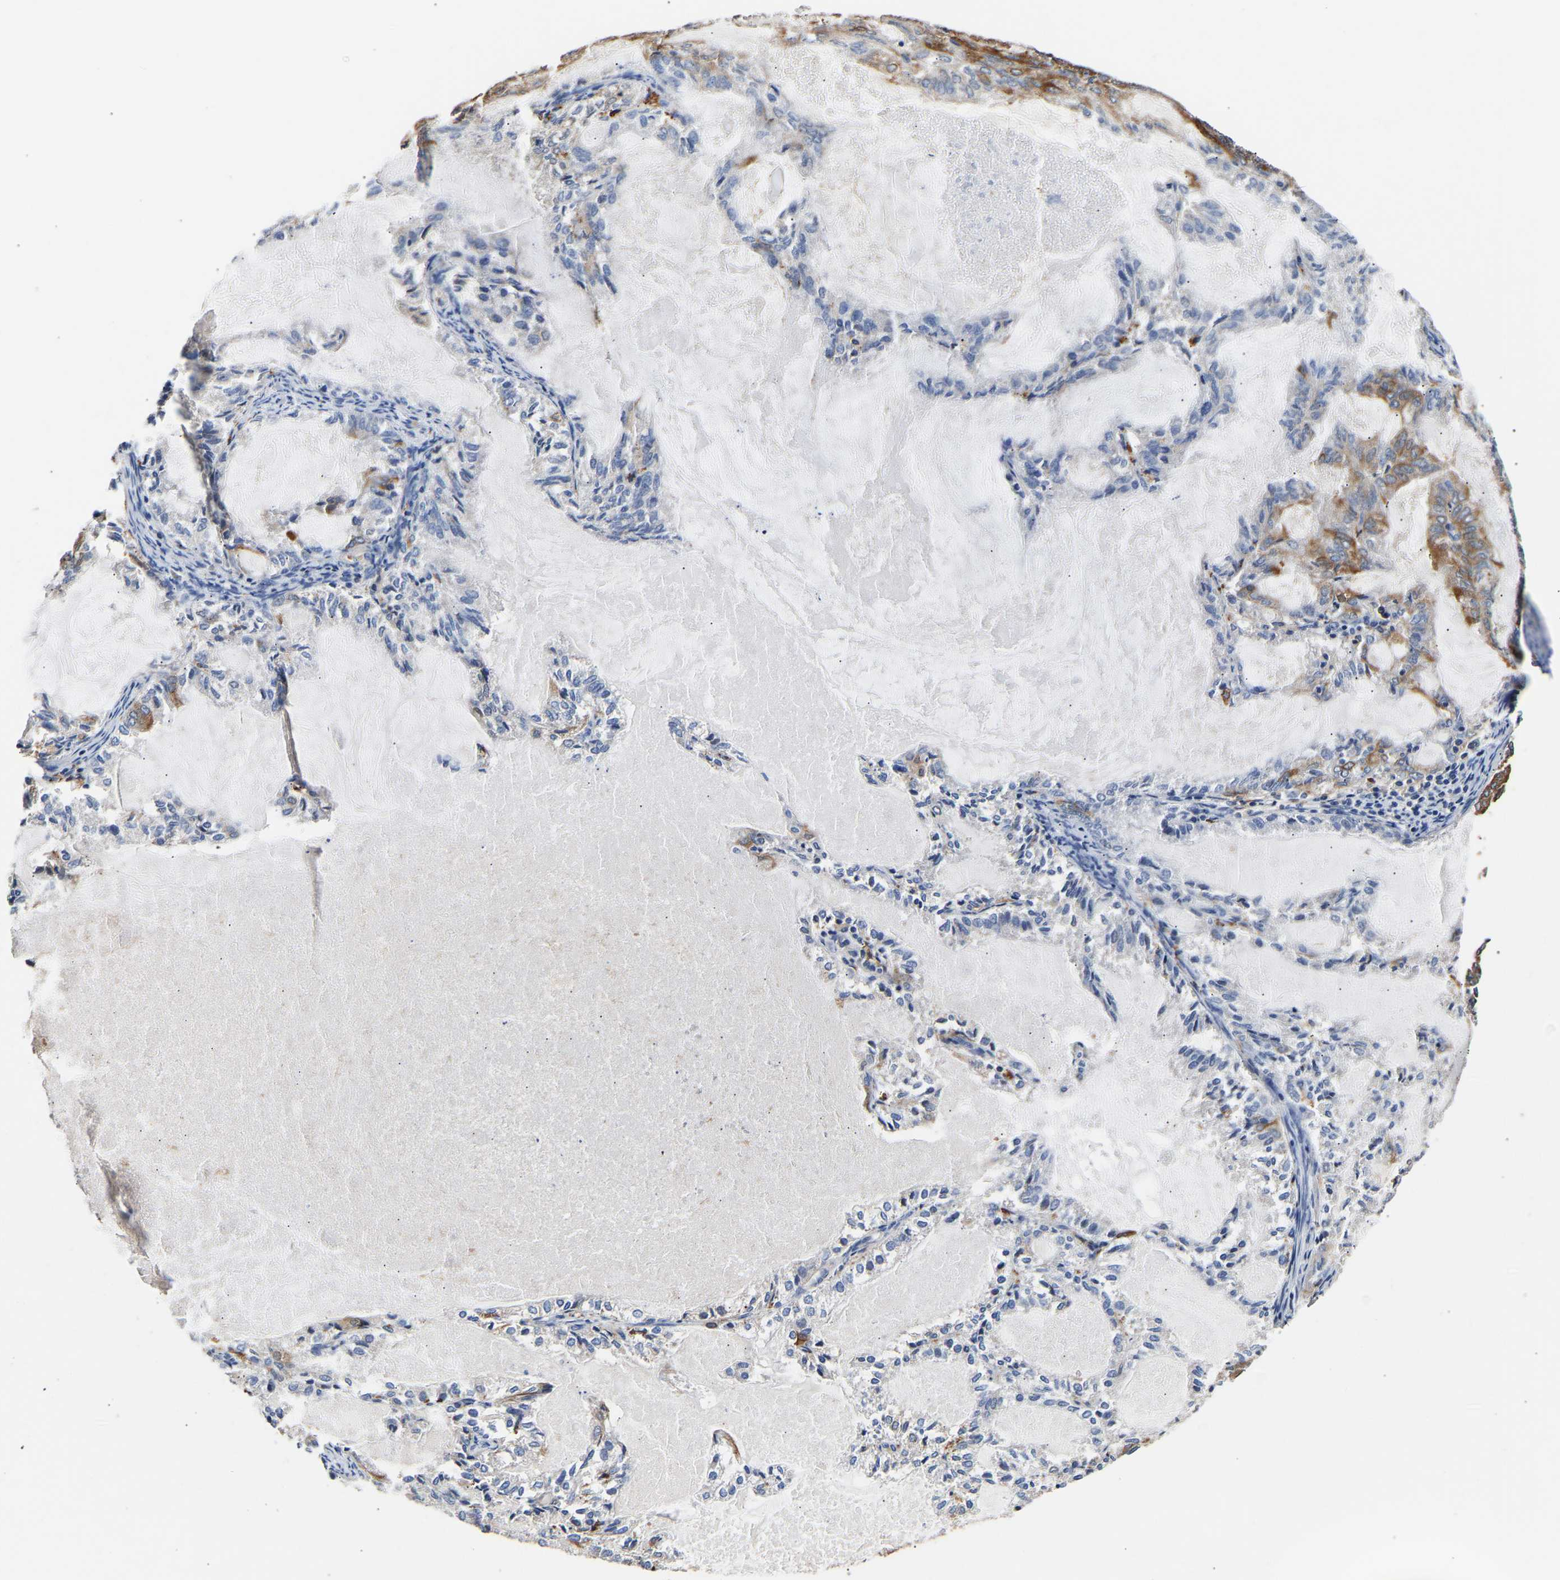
{"staining": {"intensity": "moderate", "quantity": "25%-75%", "location": "cytoplasmic/membranous"}, "tissue": "endometrial cancer", "cell_type": "Tumor cells", "image_type": "cancer", "snomed": [{"axis": "morphology", "description": "Adenocarcinoma, NOS"}, {"axis": "topography", "description": "Endometrium"}], "caption": "The histopathology image exhibits a brown stain indicating the presence of a protein in the cytoplasmic/membranous of tumor cells in endometrial cancer (adenocarcinoma). The protein of interest is stained brown, and the nuclei are stained in blue (DAB IHC with brightfield microscopy, high magnification).", "gene": "LRBA", "patient": {"sex": "female", "age": 86}}